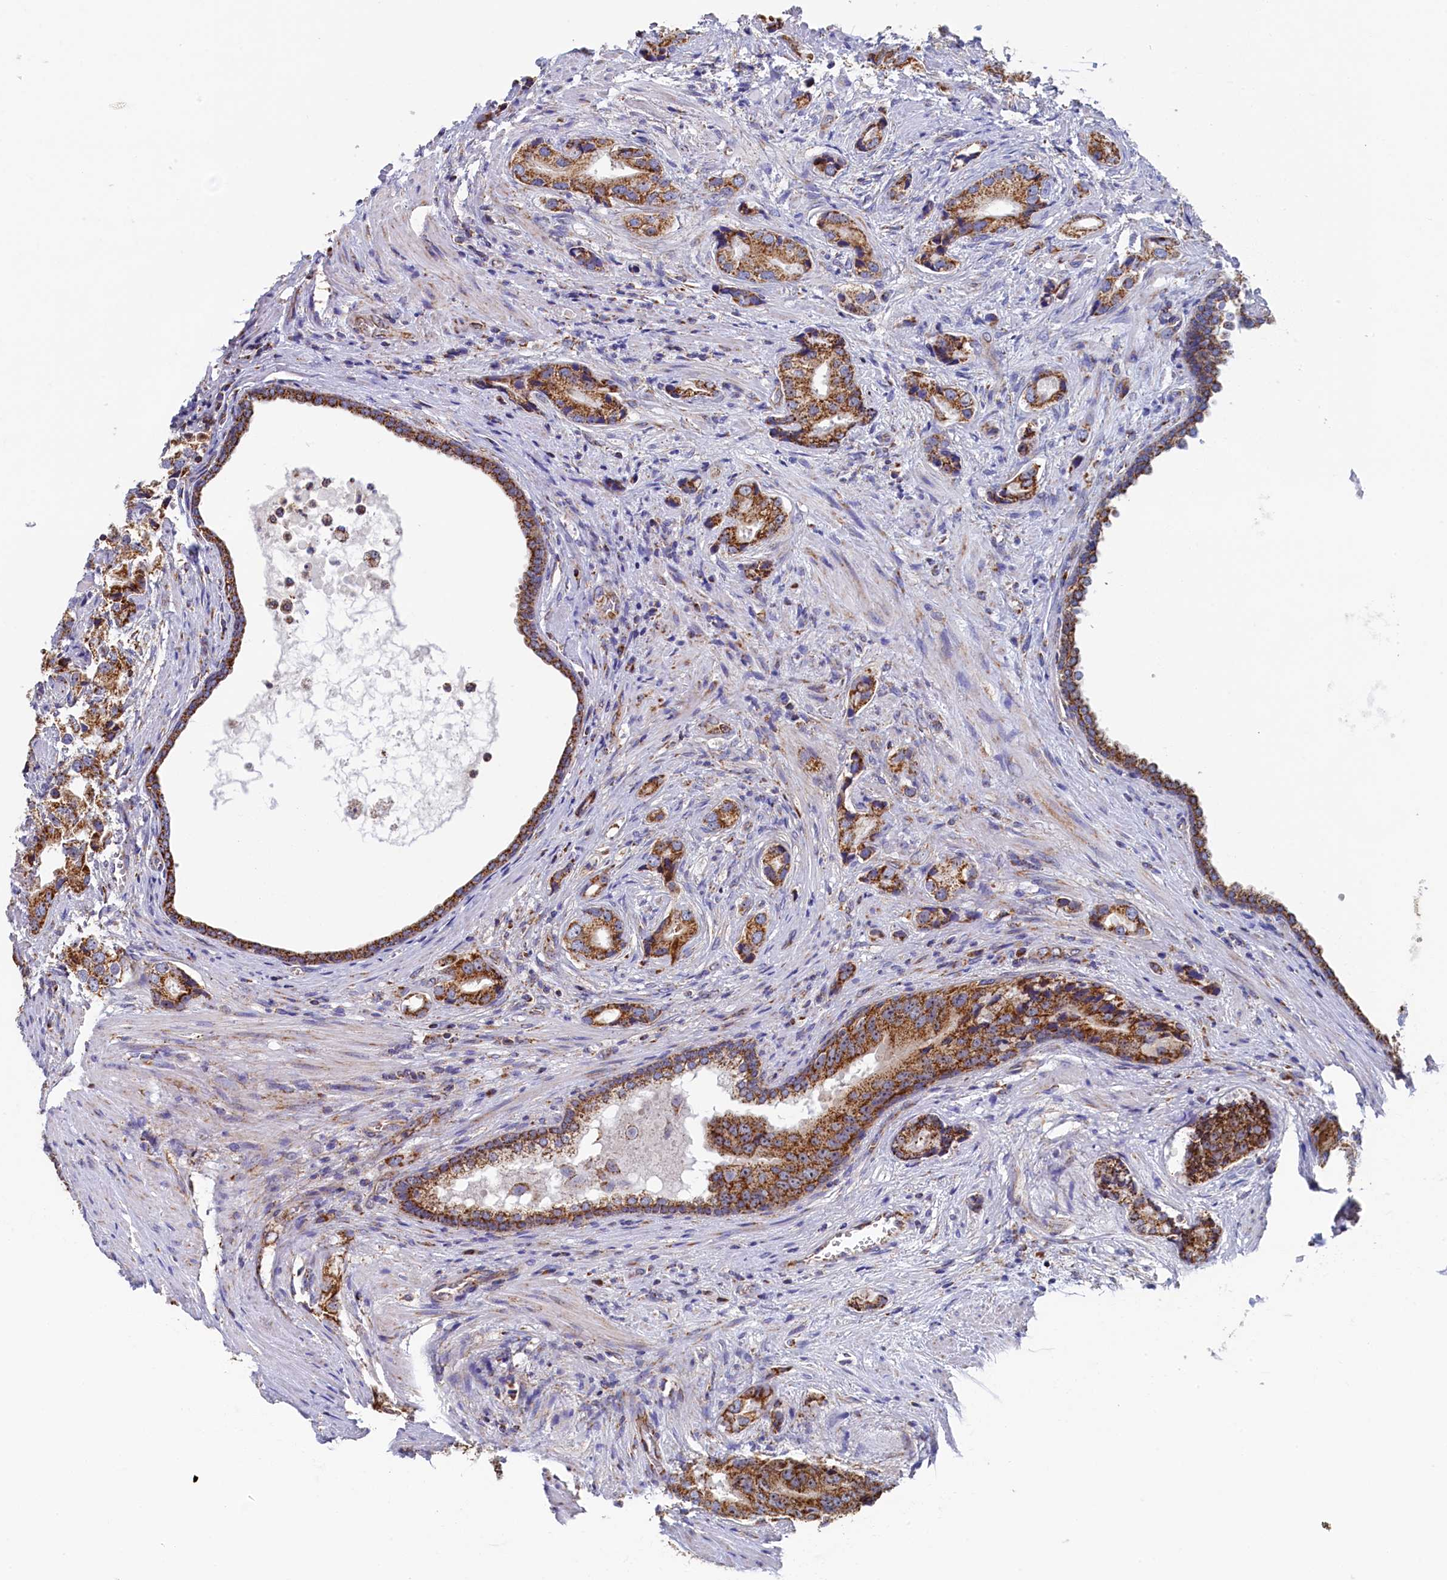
{"staining": {"intensity": "moderate", "quantity": ">75%", "location": "cytoplasmic/membranous"}, "tissue": "prostate cancer", "cell_type": "Tumor cells", "image_type": "cancer", "snomed": [{"axis": "morphology", "description": "Adenocarcinoma, Low grade"}, {"axis": "topography", "description": "Prostate"}], "caption": "High-power microscopy captured an immunohistochemistry (IHC) micrograph of prostate cancer, revealing moderate cytoplasmic/membranous positivity in approximately >75% of tumor cells.", "gene": "UBE3B", "patient": {"sex": "male", "age": 71}}